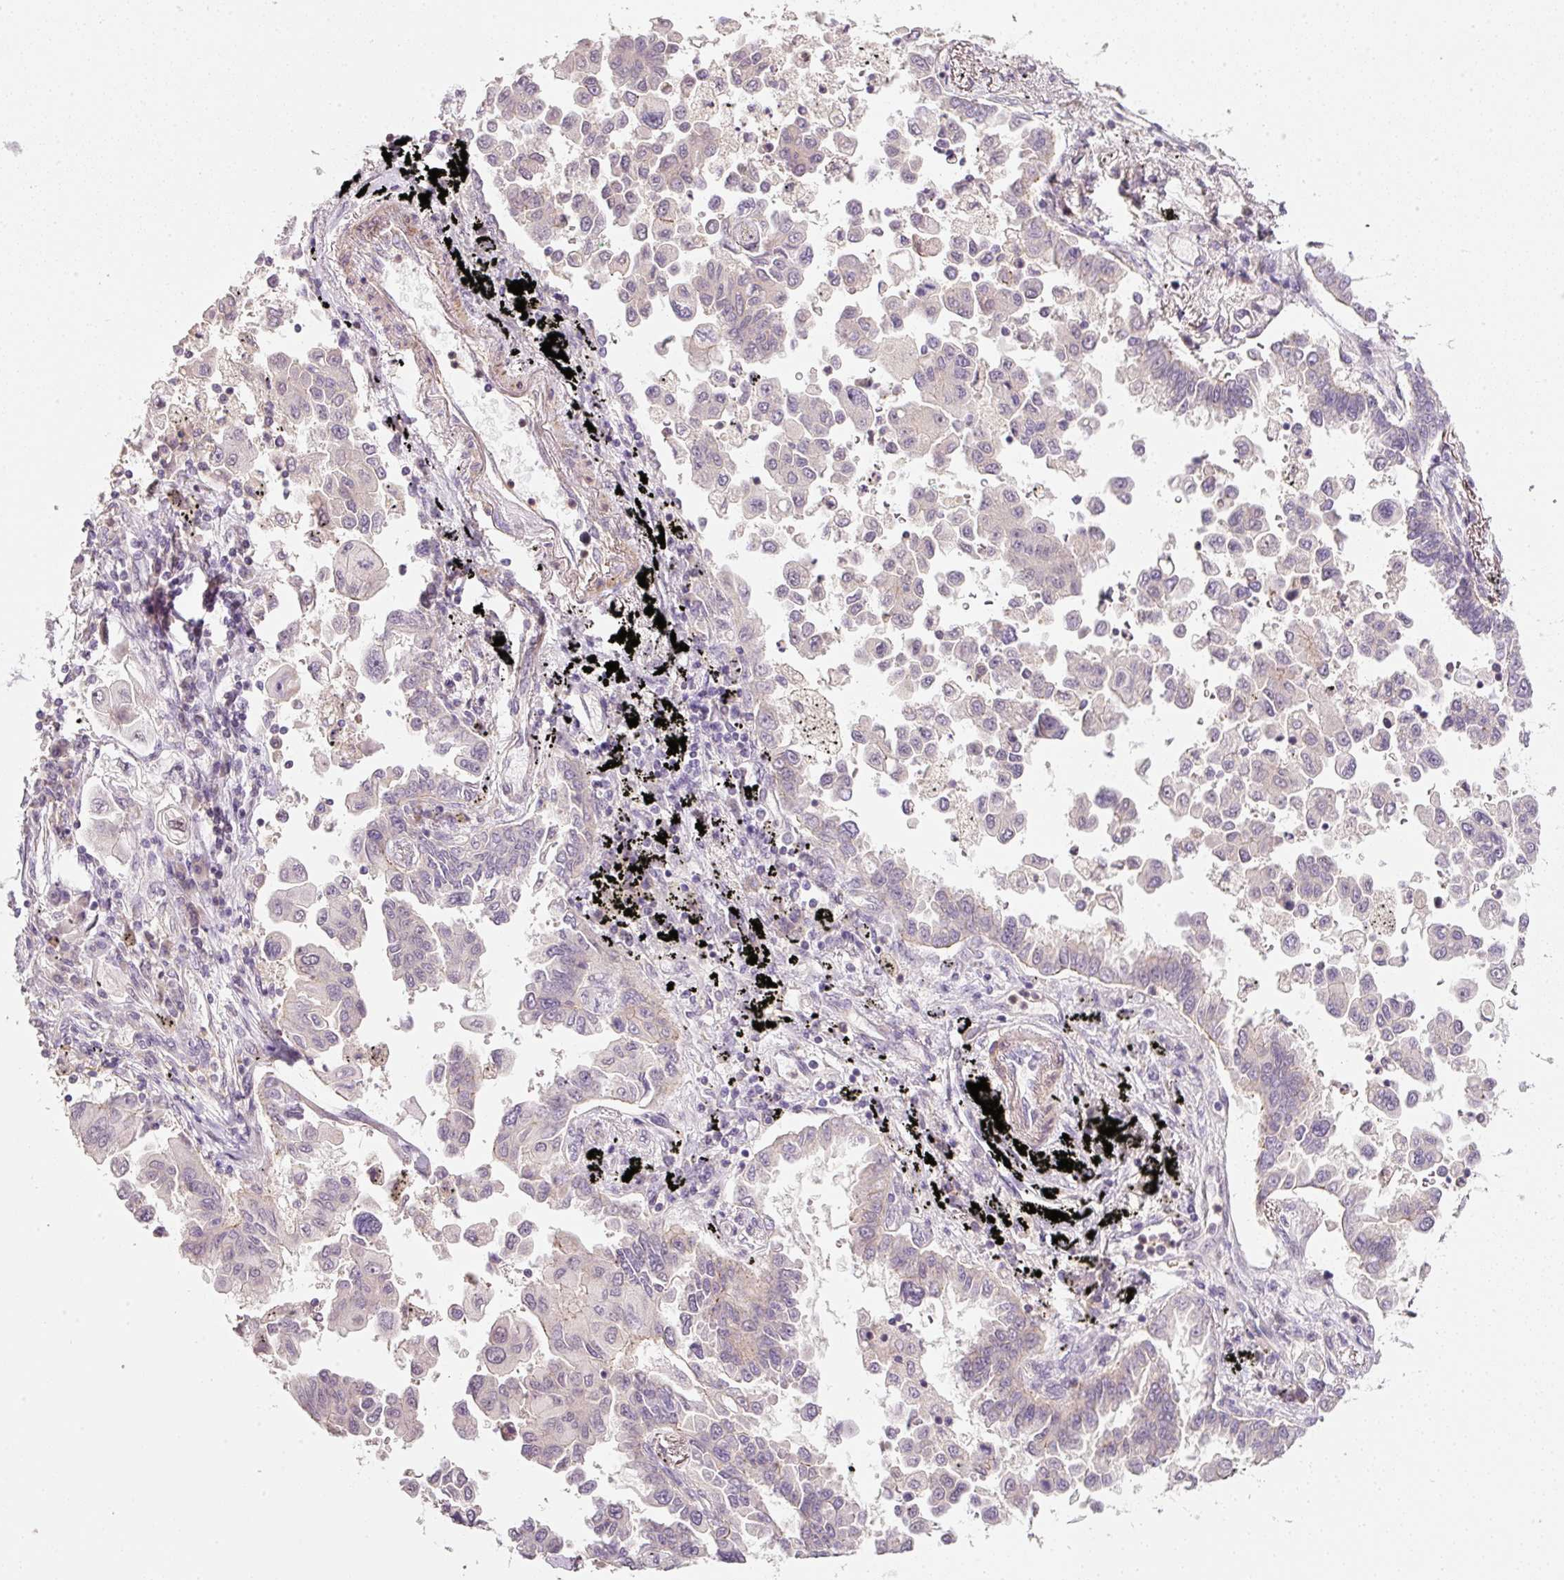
{"staining": {"intensity": "weak", "quantity": "<25%", "location": "cytoplasmic/membranous"}, "tissue": "lung cancer", "cell_type": "Tumor cells", "image_type": "cancer", "snomed": [{"axis": "morphology", "description": "Adenocarcinoma, NOS"}, {"axis": "topography", "description": "Lung"}], "caption": "DAB (3,3'-diaminobenzidine) immunohistochemical staining of lung cancer (adenocarcinoma) demonstrates no significant expression in tumor cells.", "gene": "TIRAP", "patient": {"sex": "female", "age": 67}}